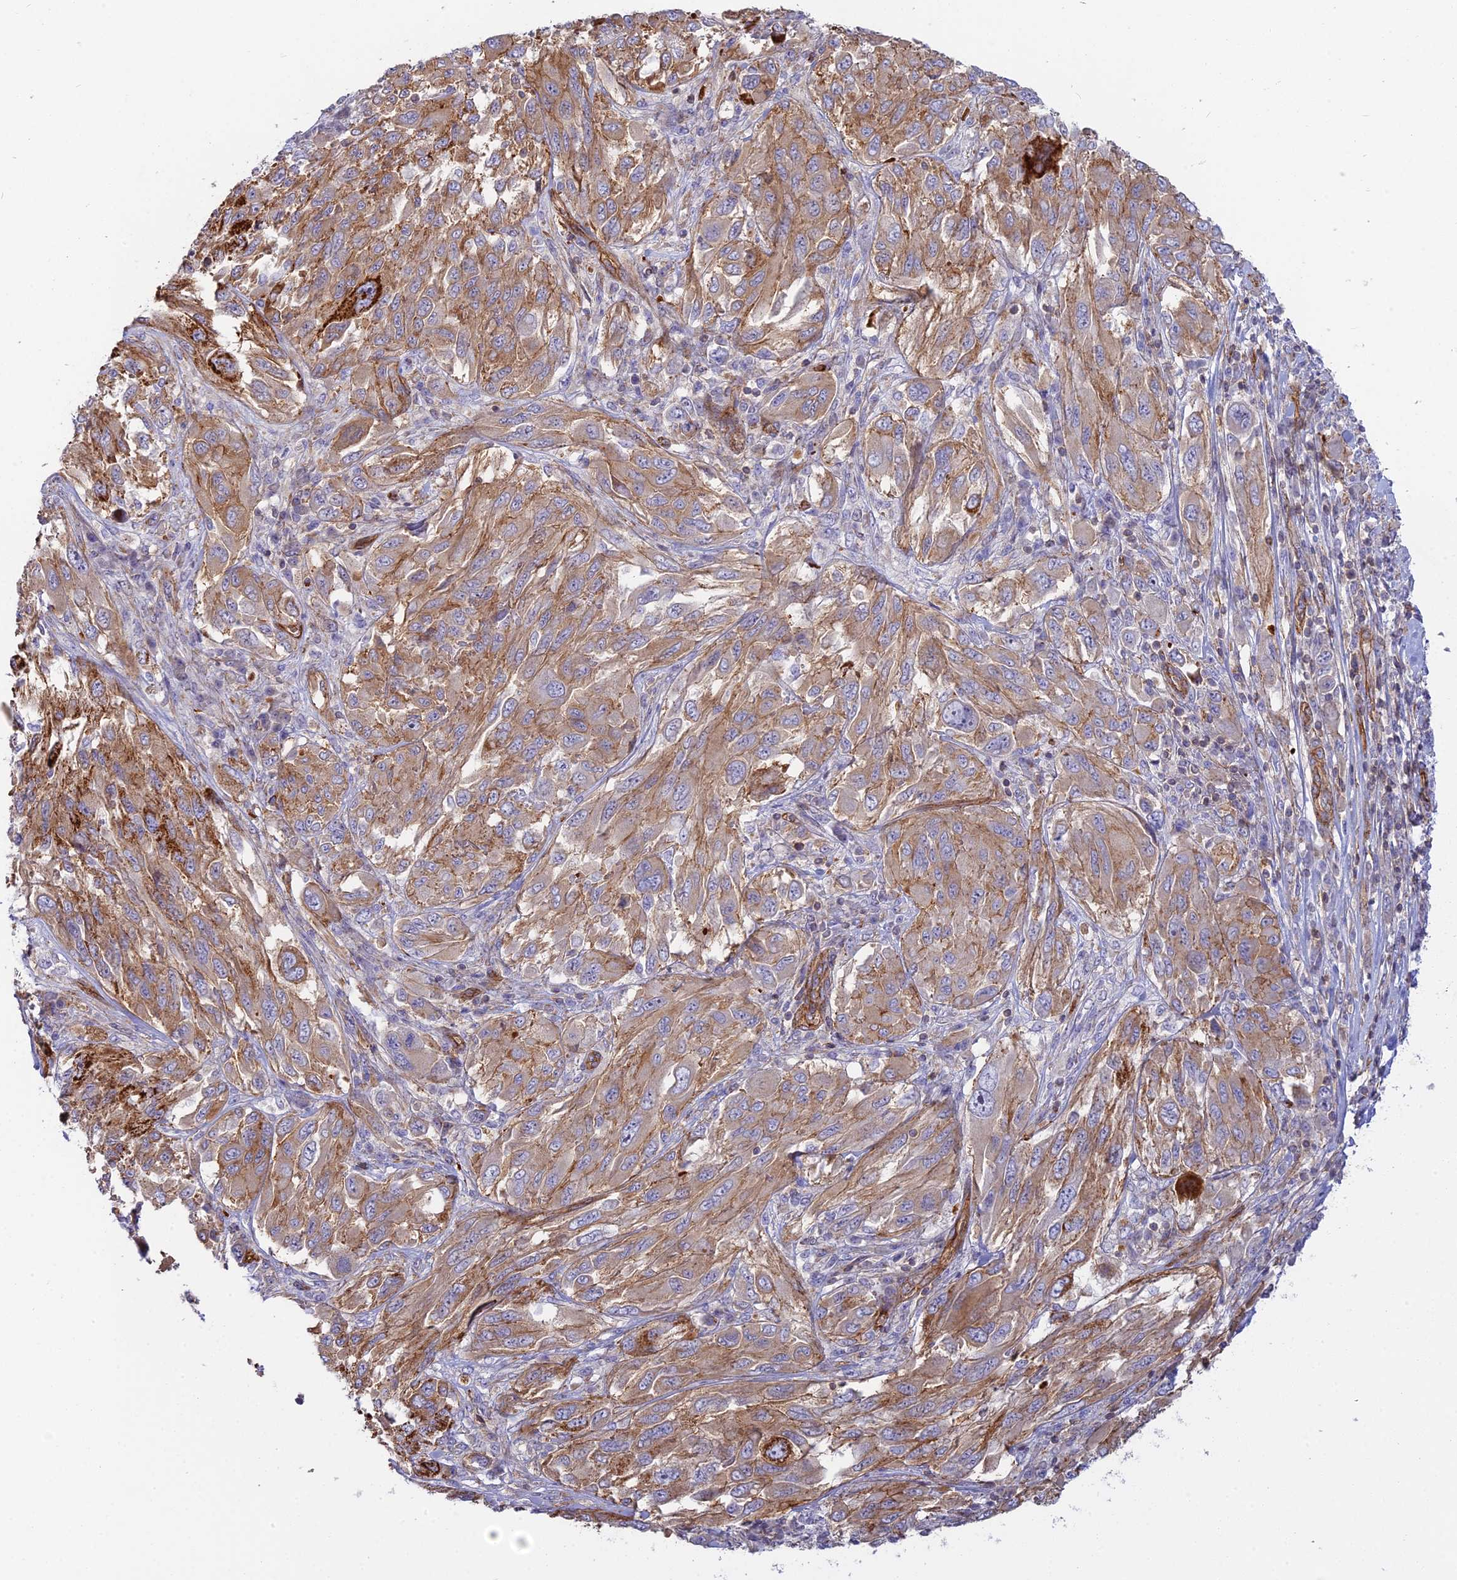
{"staining": {"intensity": "moderate", "quantity": ">75%", "location": "cytoplasmic/membranous"}, "tissue": "melanoma", "cell_type": "Tumor cells", "image_type": "cancer", "snomed": [{"axis": "morphology", "description": "Malignant melanoma, NOS"}, {"axis": "topography", "description": "Skin"}], "caption": "Approximately >75% of tumor cells in malignant melanoma reveal moderate cytoplasmic/membranous protein positivity as visualized by brown immunohistochemical staining.", "gene": "CNBD2", "patient": {"sex": "female", "age": 91}}